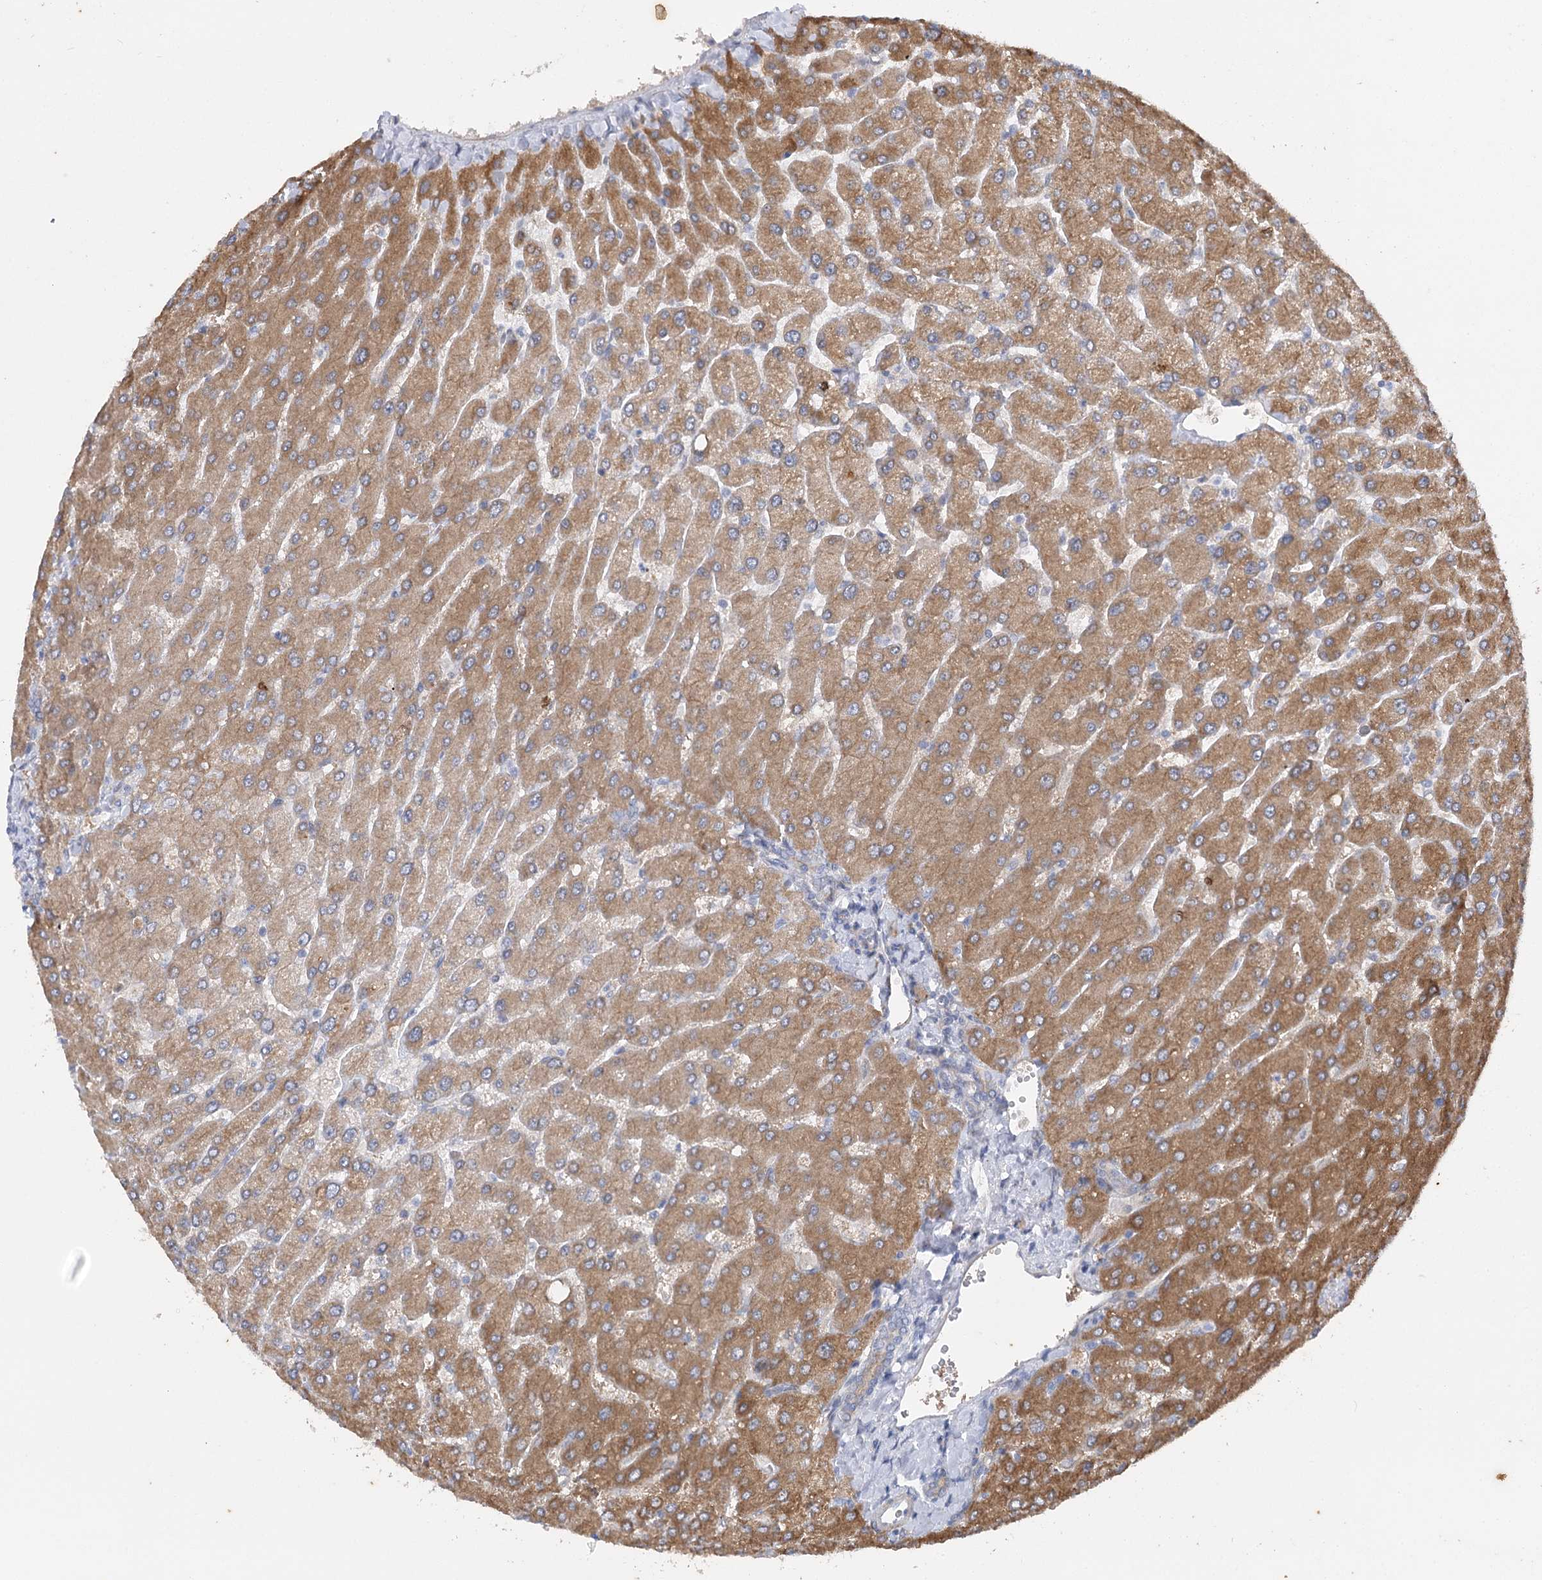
{"staining": {"intensity": "negative", "quantity": "none", "location": "none"}, "tissue": "liver", "cell_type": "Cholangiocytes", "image_type": "normal", "snomed": [{"axis": "morphology", "description": "Normal tissue, NOS"}, {"axis": "topography", "description": "Liver"}], "caption": "Cholangiocytes show no significant protein expression in benign liver.", "gene": "AGXT2", "patient": {"sex": "male", "age": 55}}